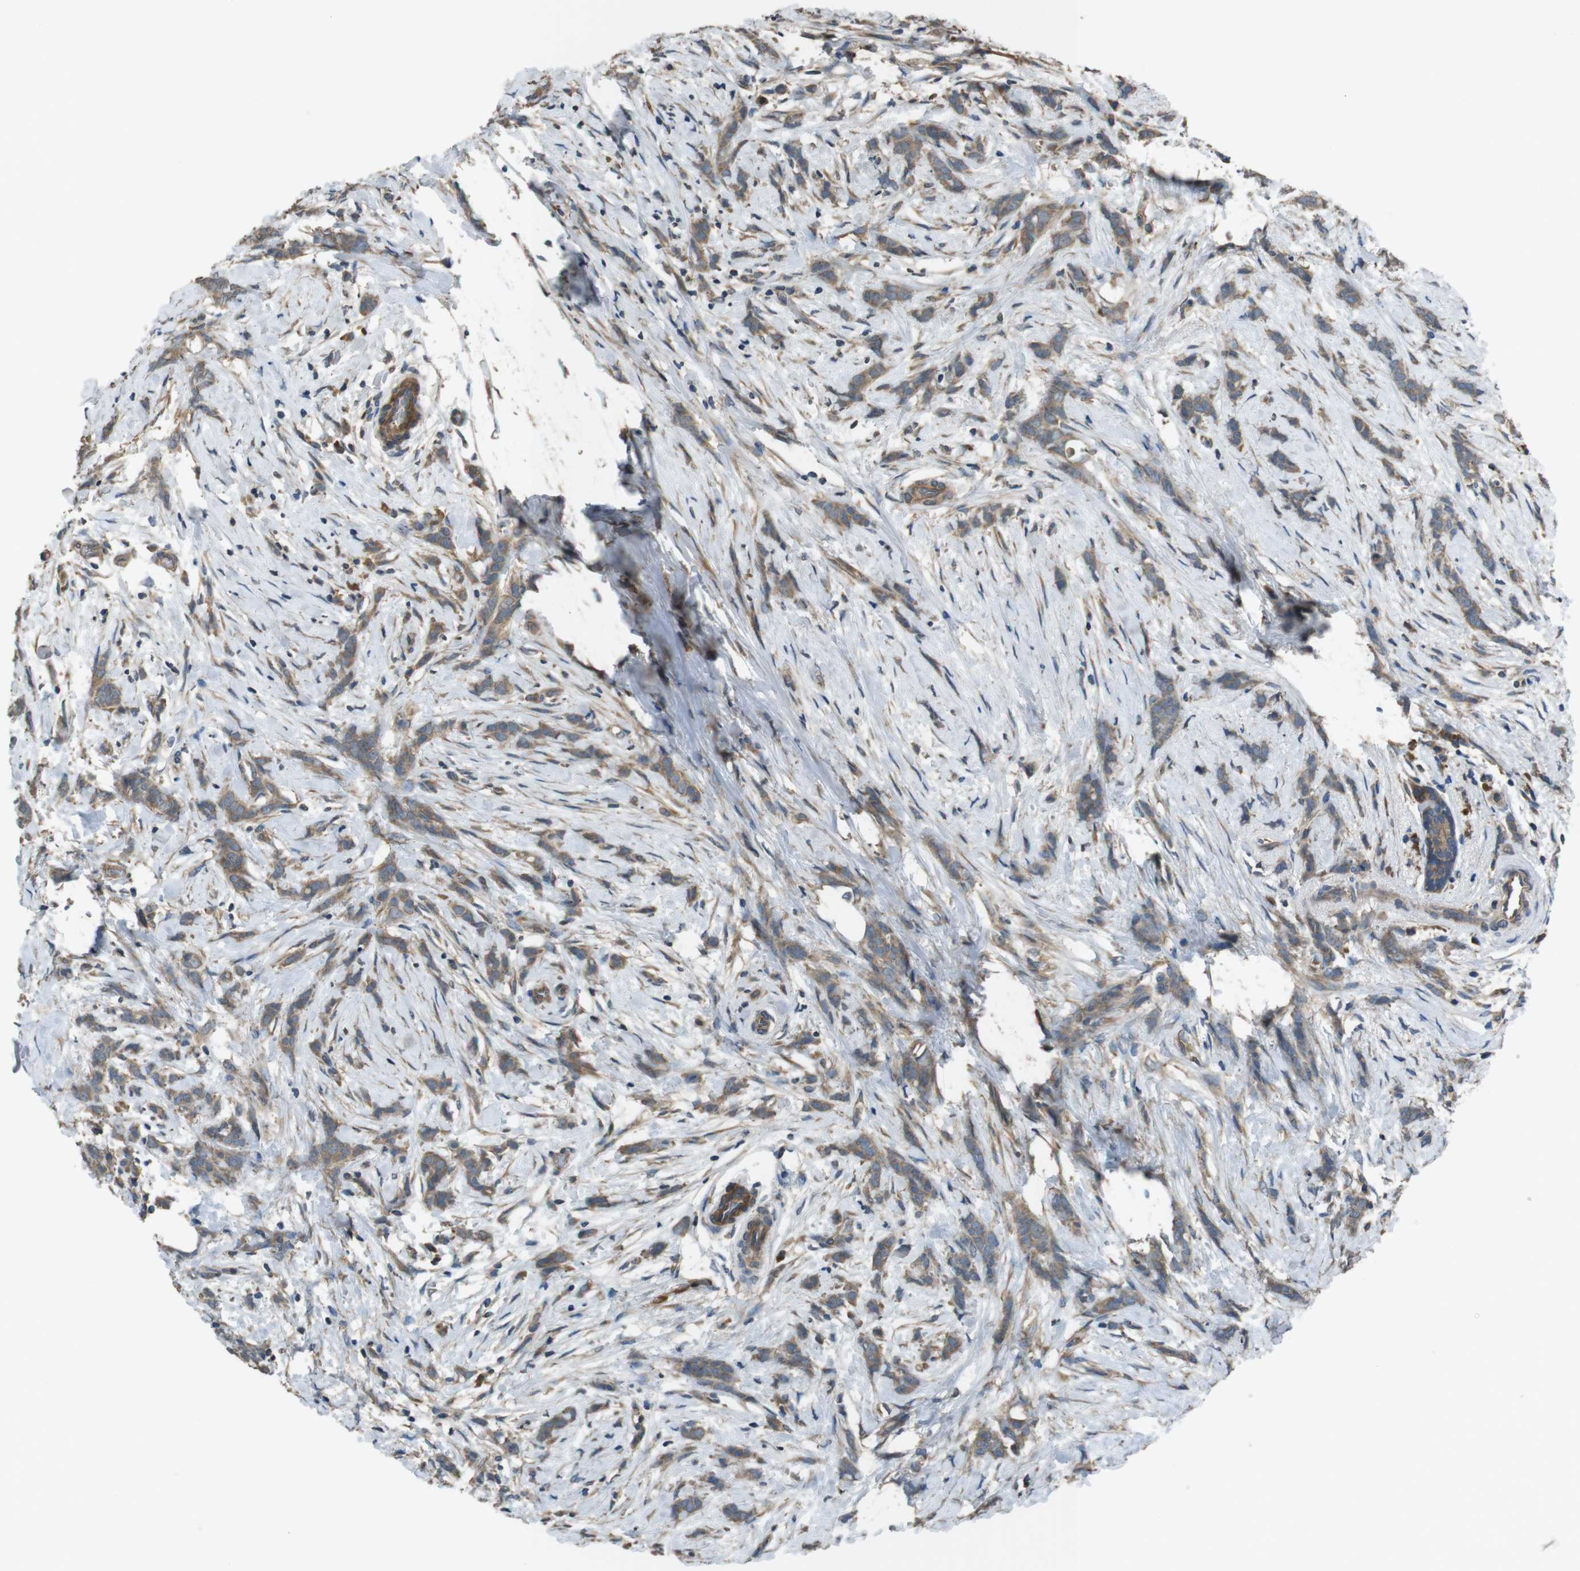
{"staining": {"intensity": "moderate", "quantity": ">75%", "location": "cytoplasmic/membranous"}, "tissue": "breast cancer", "cell_type": "Tumor cells", "image_type": "cancer", "snomed": [{"axis": "morphology", "description": "Lobular carcinoma, in situ"}, {"axis": "morphology", "description": "Lobular carcinoma"}, {"axis": "topography", "description": "Breast"}], "caption": "Brown immunohistochemical staining in human breast cancer (lobular carcinoma in situ) exhibits moderate cytoplasmic/membranous positivity in about >75% of tumor cells.", "gene": "FUT2", "patient": {"sex": "female", "age": 41}}